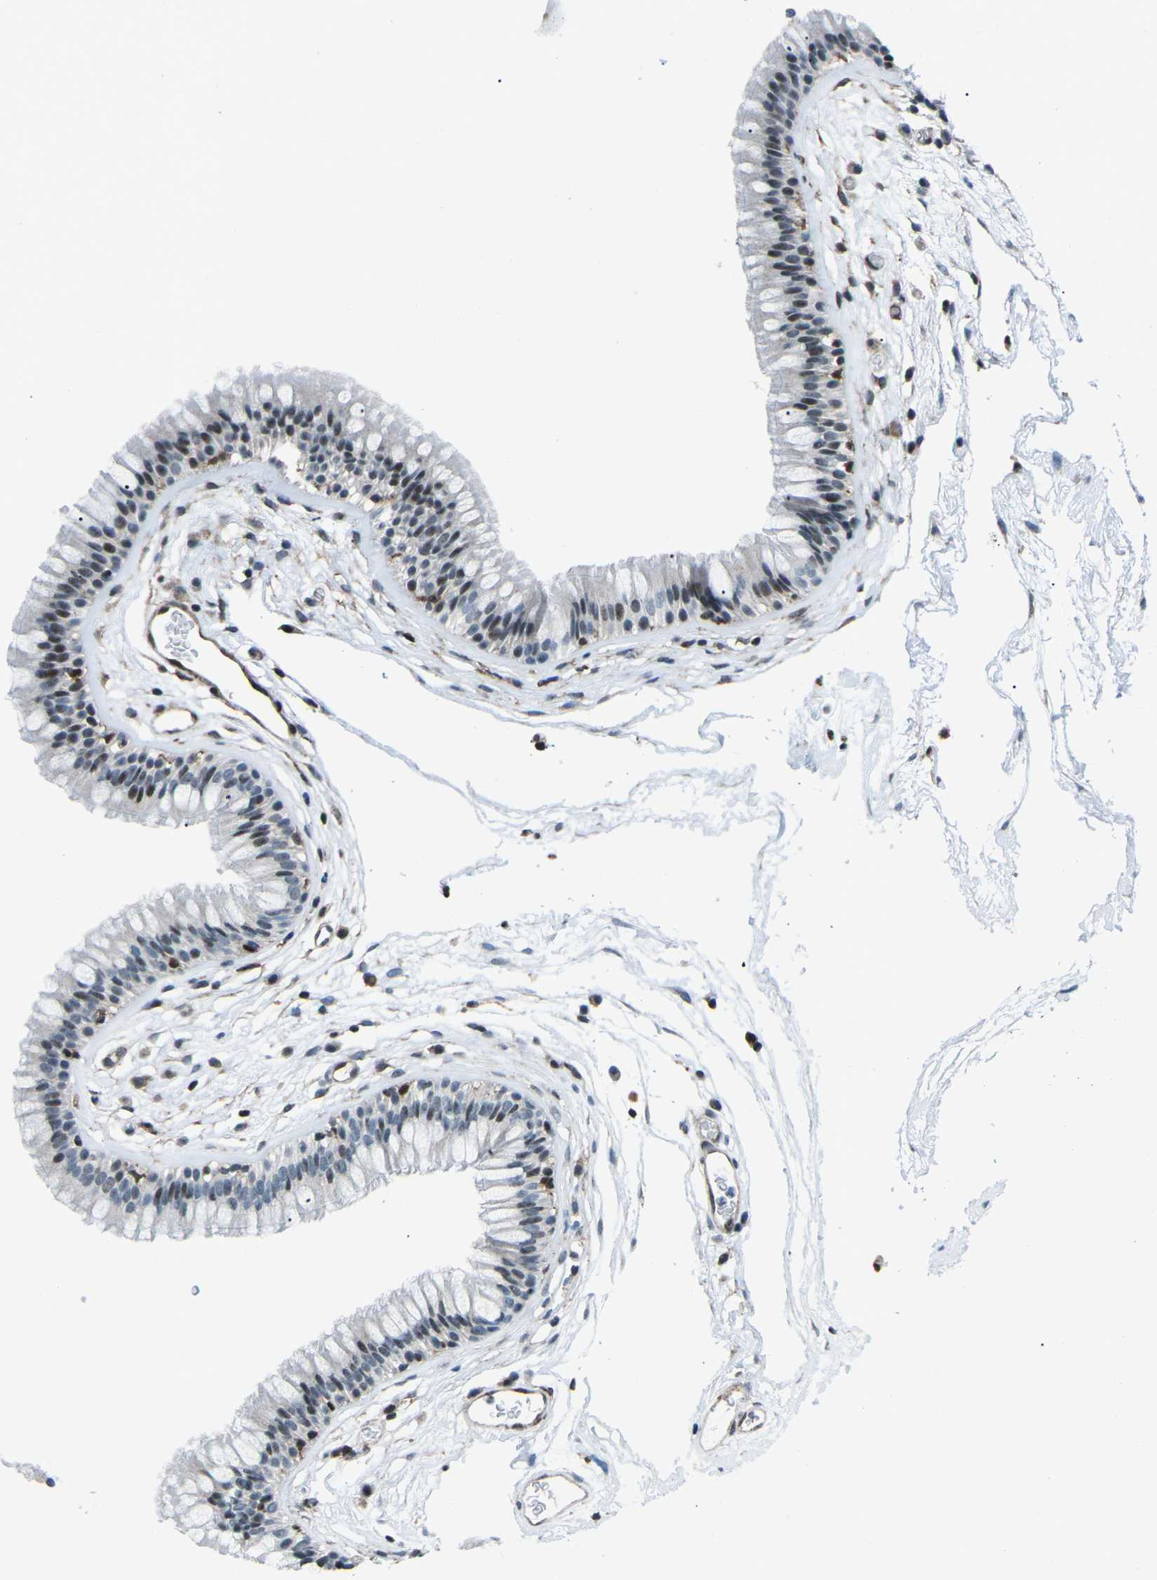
{"staining": {"intensity": "moderate", "quantity": "25%-75%", "location": "nuclear"}, "tissue": "nasopharynx", "cell_type": "Respiratory epithelial cells", "image_type": "normal", "snomed": [{"axis": "morphology", "description": "Normal tissue, NOS"}, {"axis": "morphology", "description": "Inflammation, NOS"}, {"axis": "topography", "description": "Nasopharynx"}], "caption": "A brown stain shows moderate nuclear positivity of a protein in respiratory epithelial cells of unremarkable human nasopharynx.", "gene": "MBNL1", "patient": {"sex": "male", "age": 48}}